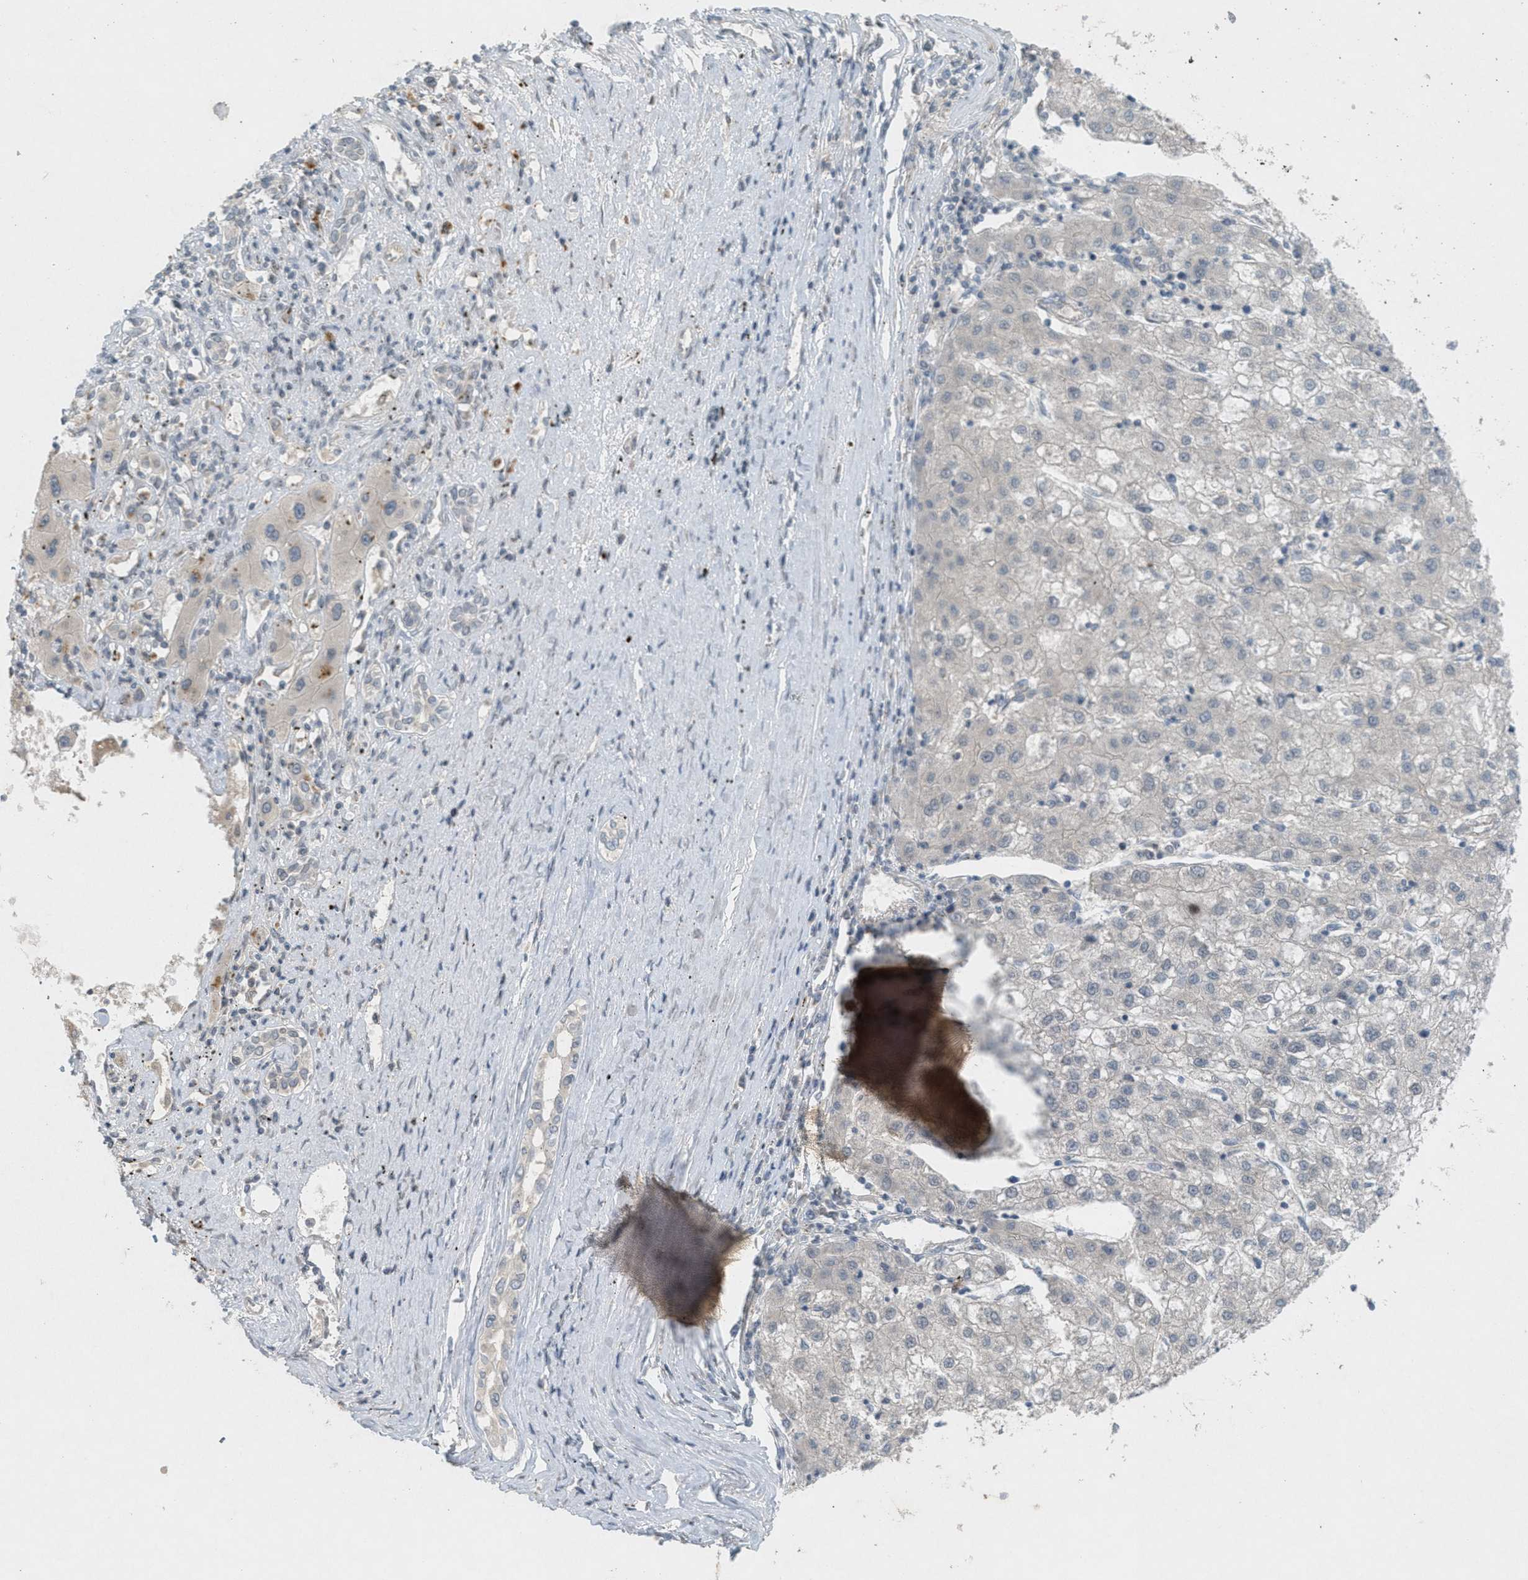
{"staining": {"intensity": "negative", "quantity": "none", "location": "none"}, "tissue": "liver cancer", "cell_type": "Tumor cells", "image_type": "cancer", "snomed": [{"axis": "morphology", "description": "Carcinoma, Hepatocellular, NOS"}, {"axis": "topography", "description": "Liver"}], "caption": "This is an immunohistochemistry (IHC) image of liver cancer. There is no staining in tumor cells.", "gene": "ABHD6", "patient": {"sex": "male", "age": 72}}